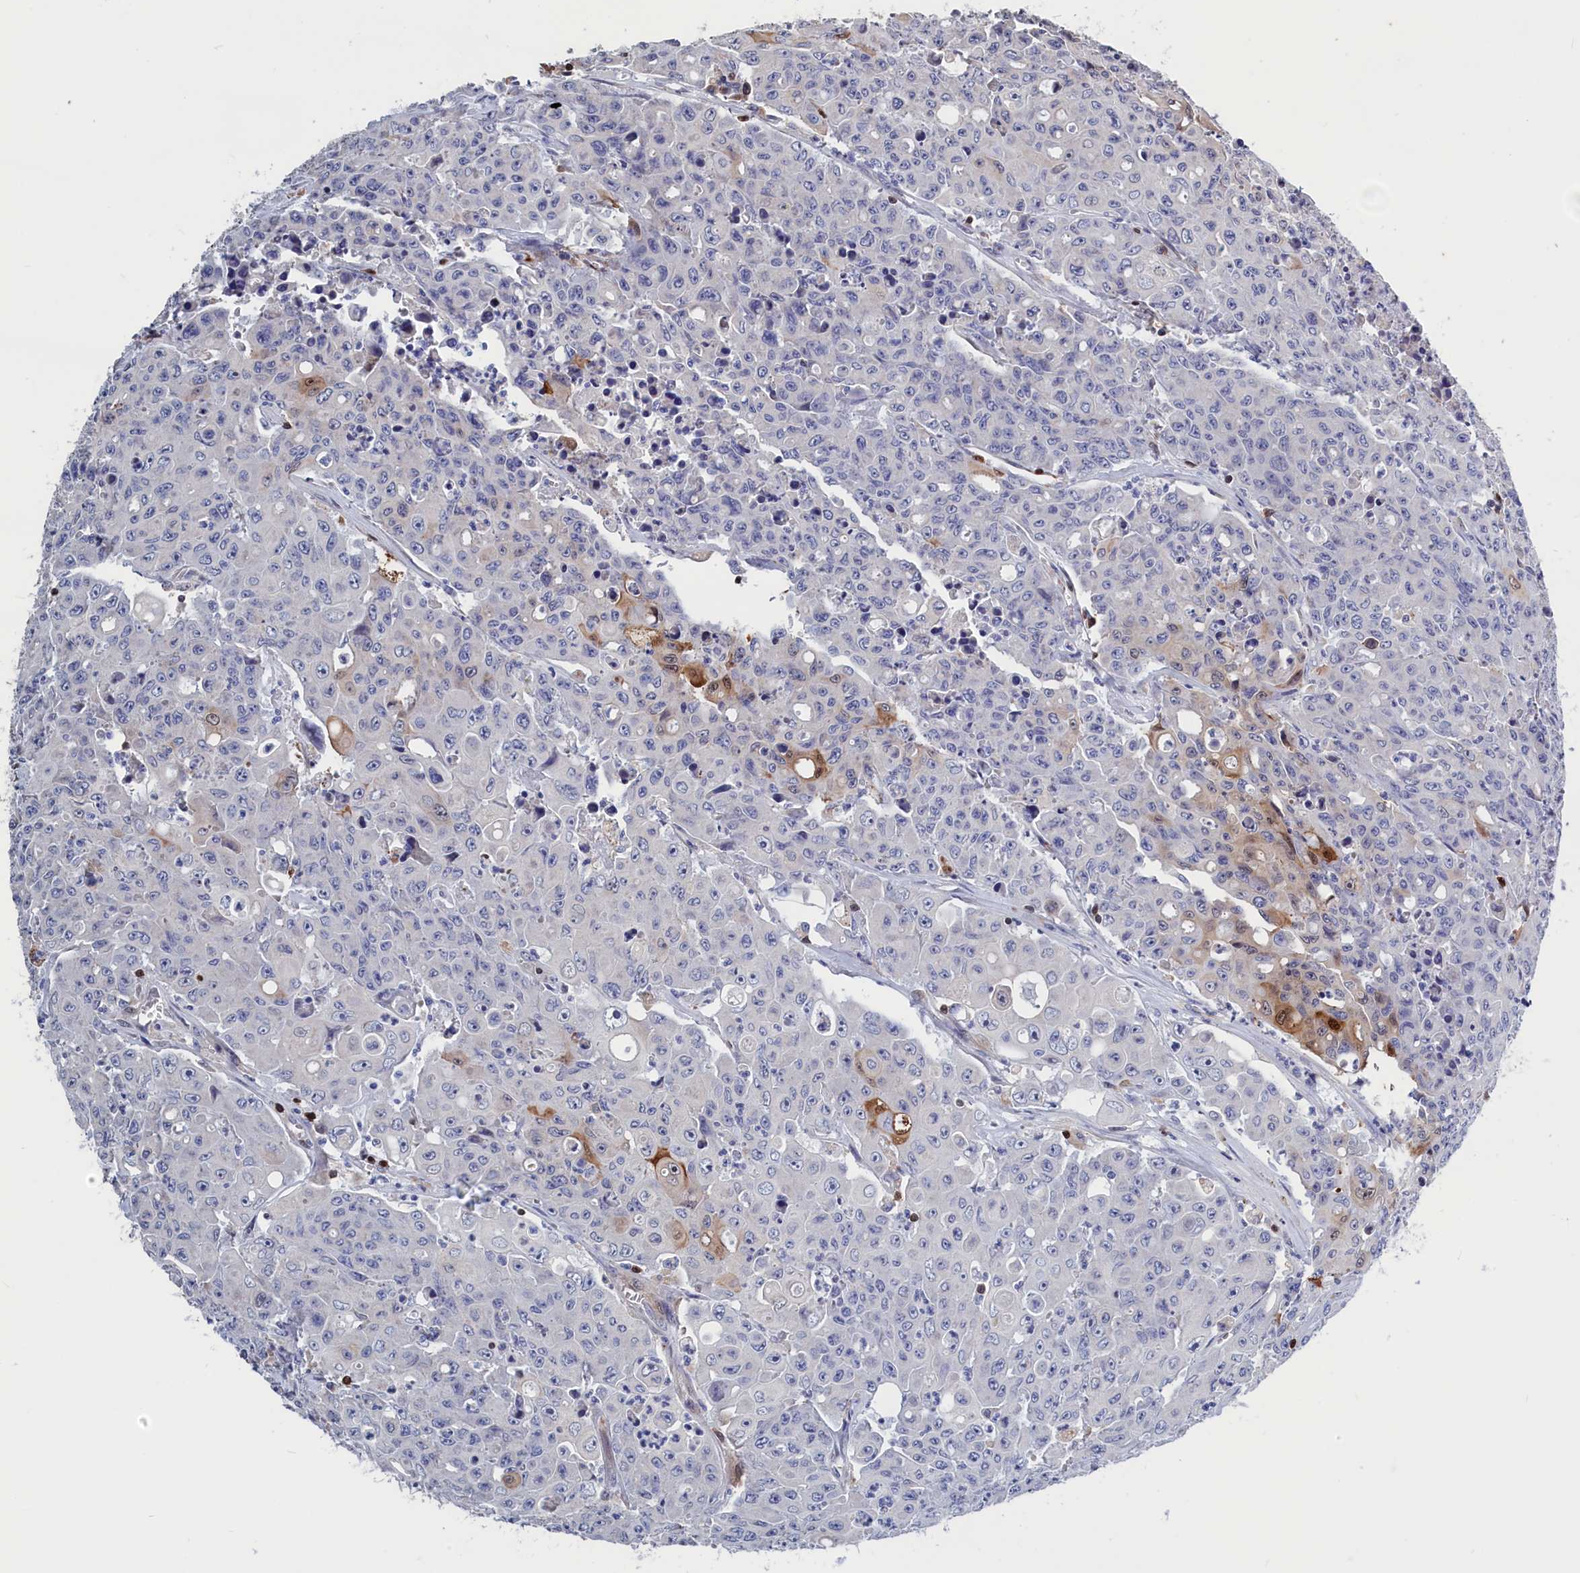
{"staining": {"intensity": "moderate", "quantity": "<25%", "location": "cytoplasmic/membranous,nuclear"}, "tissue": "colorectal cancer", "cell_type": "Tumor cells", "image_type": "cancer", "snomed": [{"axis": "morphology", "description": "Adenocarcinoma, NOS"}, {"axis": "topography", "description": "Colon"}], "caption": "Protein staining of colorectal adenocarcinoma tissue reveals moderate cytoplasmic/membranous and nuclear expression in approximately <25% of tumor cells.", "gene": "CRIP1", "patient": {"sex": "male", "age": 51}}